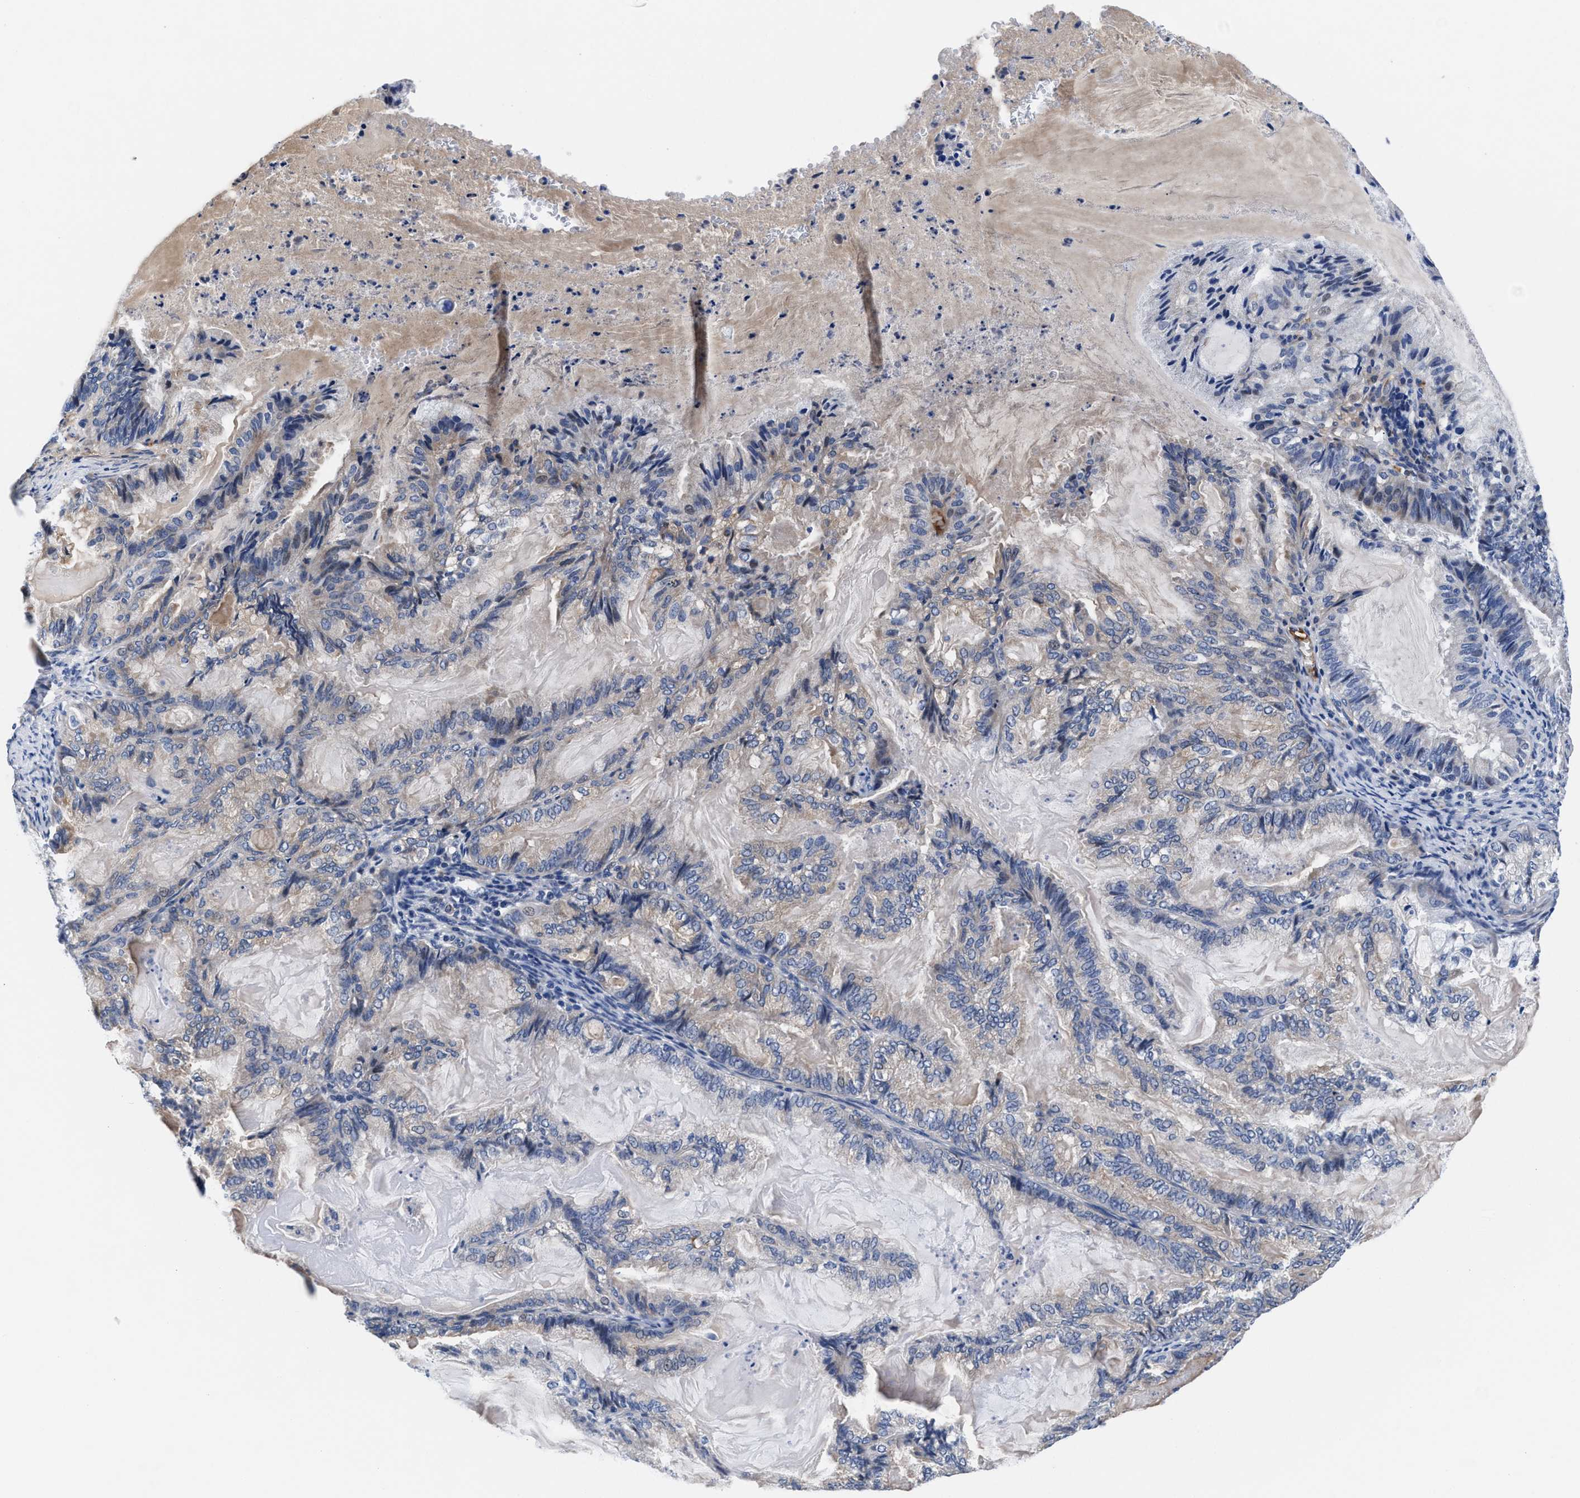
{"staining": {"intensity": "weak", "quantity": "<25%", "location": "cytoplasmic/membranous"}, "tissue": "endometrial cancer", "cell_type": "Tumor cells", "image_type": "cancer", "snomed": [{"axis": "morphology", "description": "Adenocarcinoma, NOS"}, {"axis": "topography", "description": "Endometrium"}], "caption": "IHC histopathology image of neoplastic tissue: adenocarcinoma (endometrial) stained with DAB (3,3'-diaminobenzidine) reveals no significant protein expression in tumor cells. (Brightfield microscopy of DAB IHC at high magnification).", "gene": "DHRS13", "patient": {"sex": "female", "age": 86}}